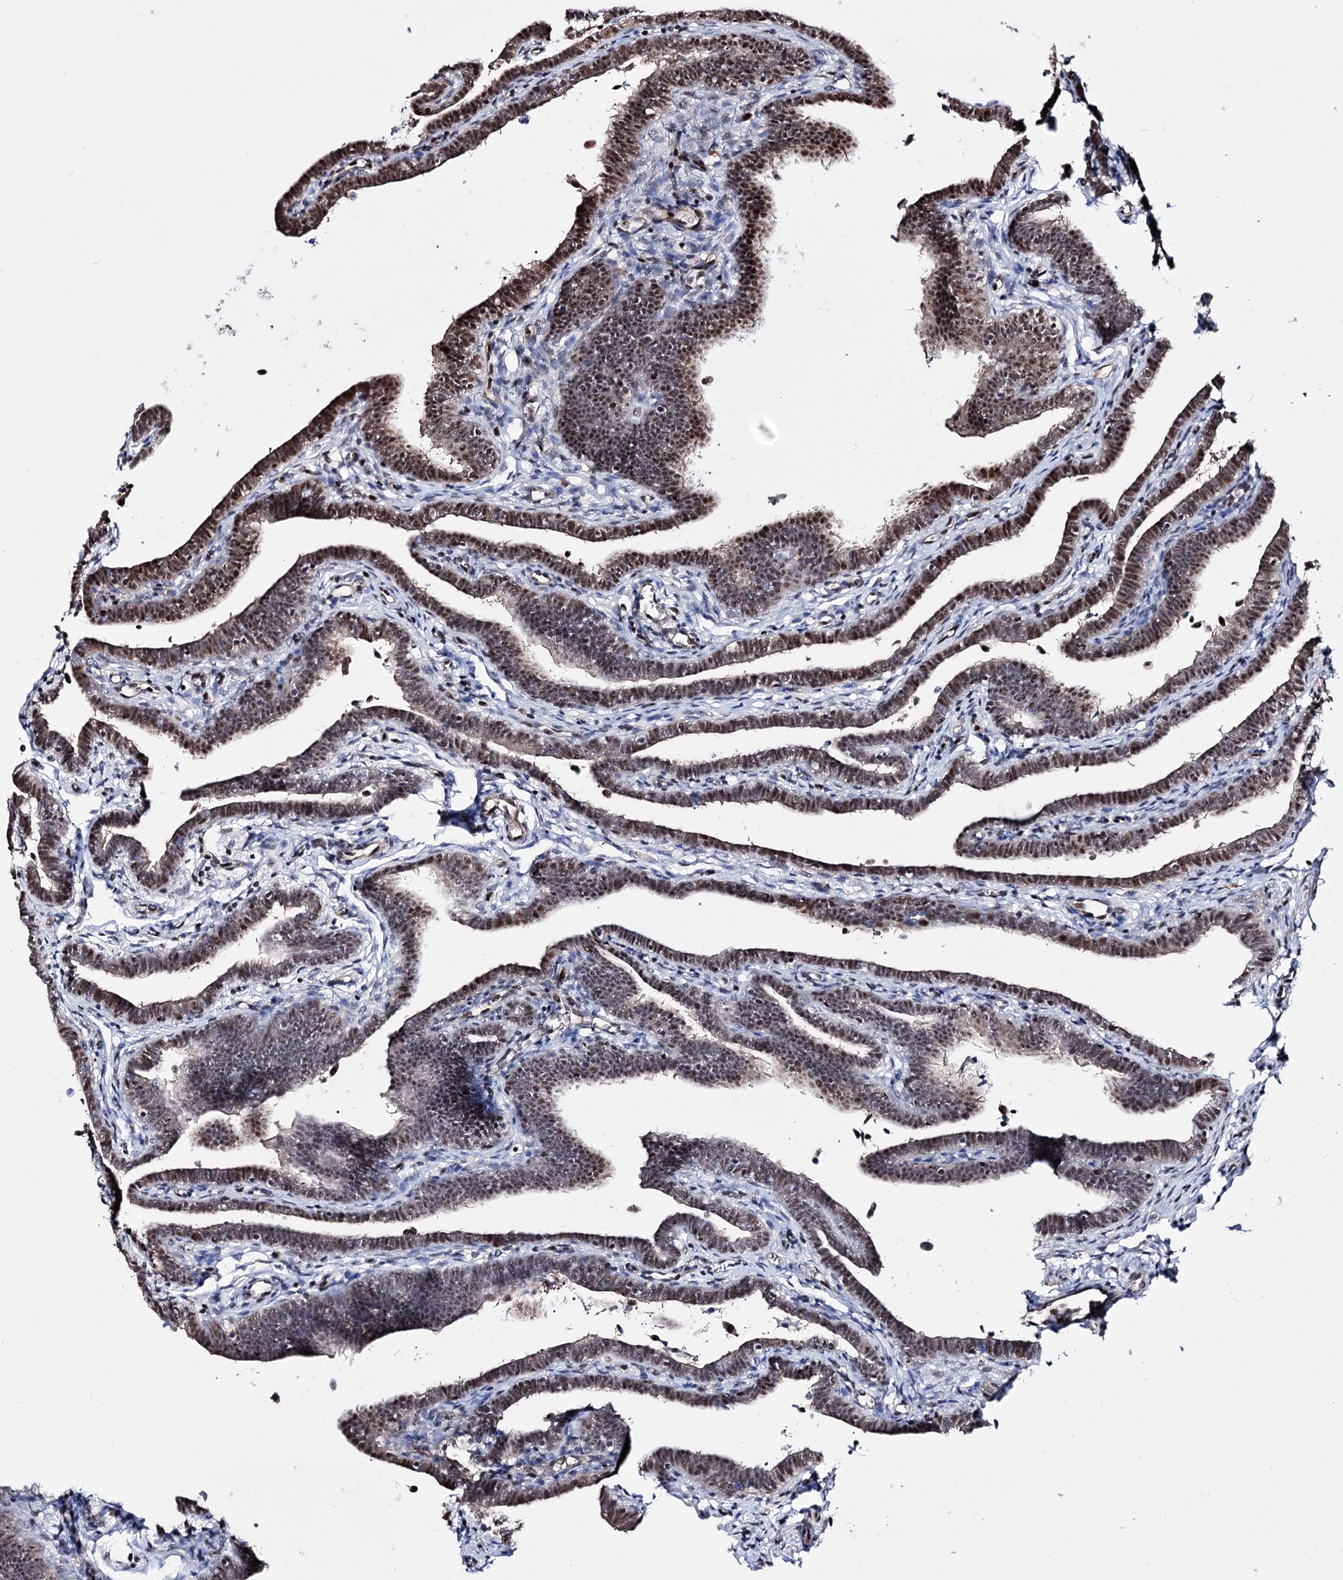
{"staining": {"intensity": "strong", "quantity": "25%-75%", "location": "nuclear"}, "tissue": "fallopian tube", "cell_type": "Glandular cells", "image_type": "normal", "snomed": [{"axis": "morphology", "description": "Normal tissue, NOS"}, {"axis": "topography", "description": "Fallopian tube"}], "caption": "Glandular cells show strong nuclear positivity in approximately 25%-75% of cells in benign fallopian tube. (DAB (3,3'-diaminobenzidine) = brown stain, brightfield microscopy at high magnification).", "gene": "CHMP7", "patient": {"sex": "female", "age": 36}}